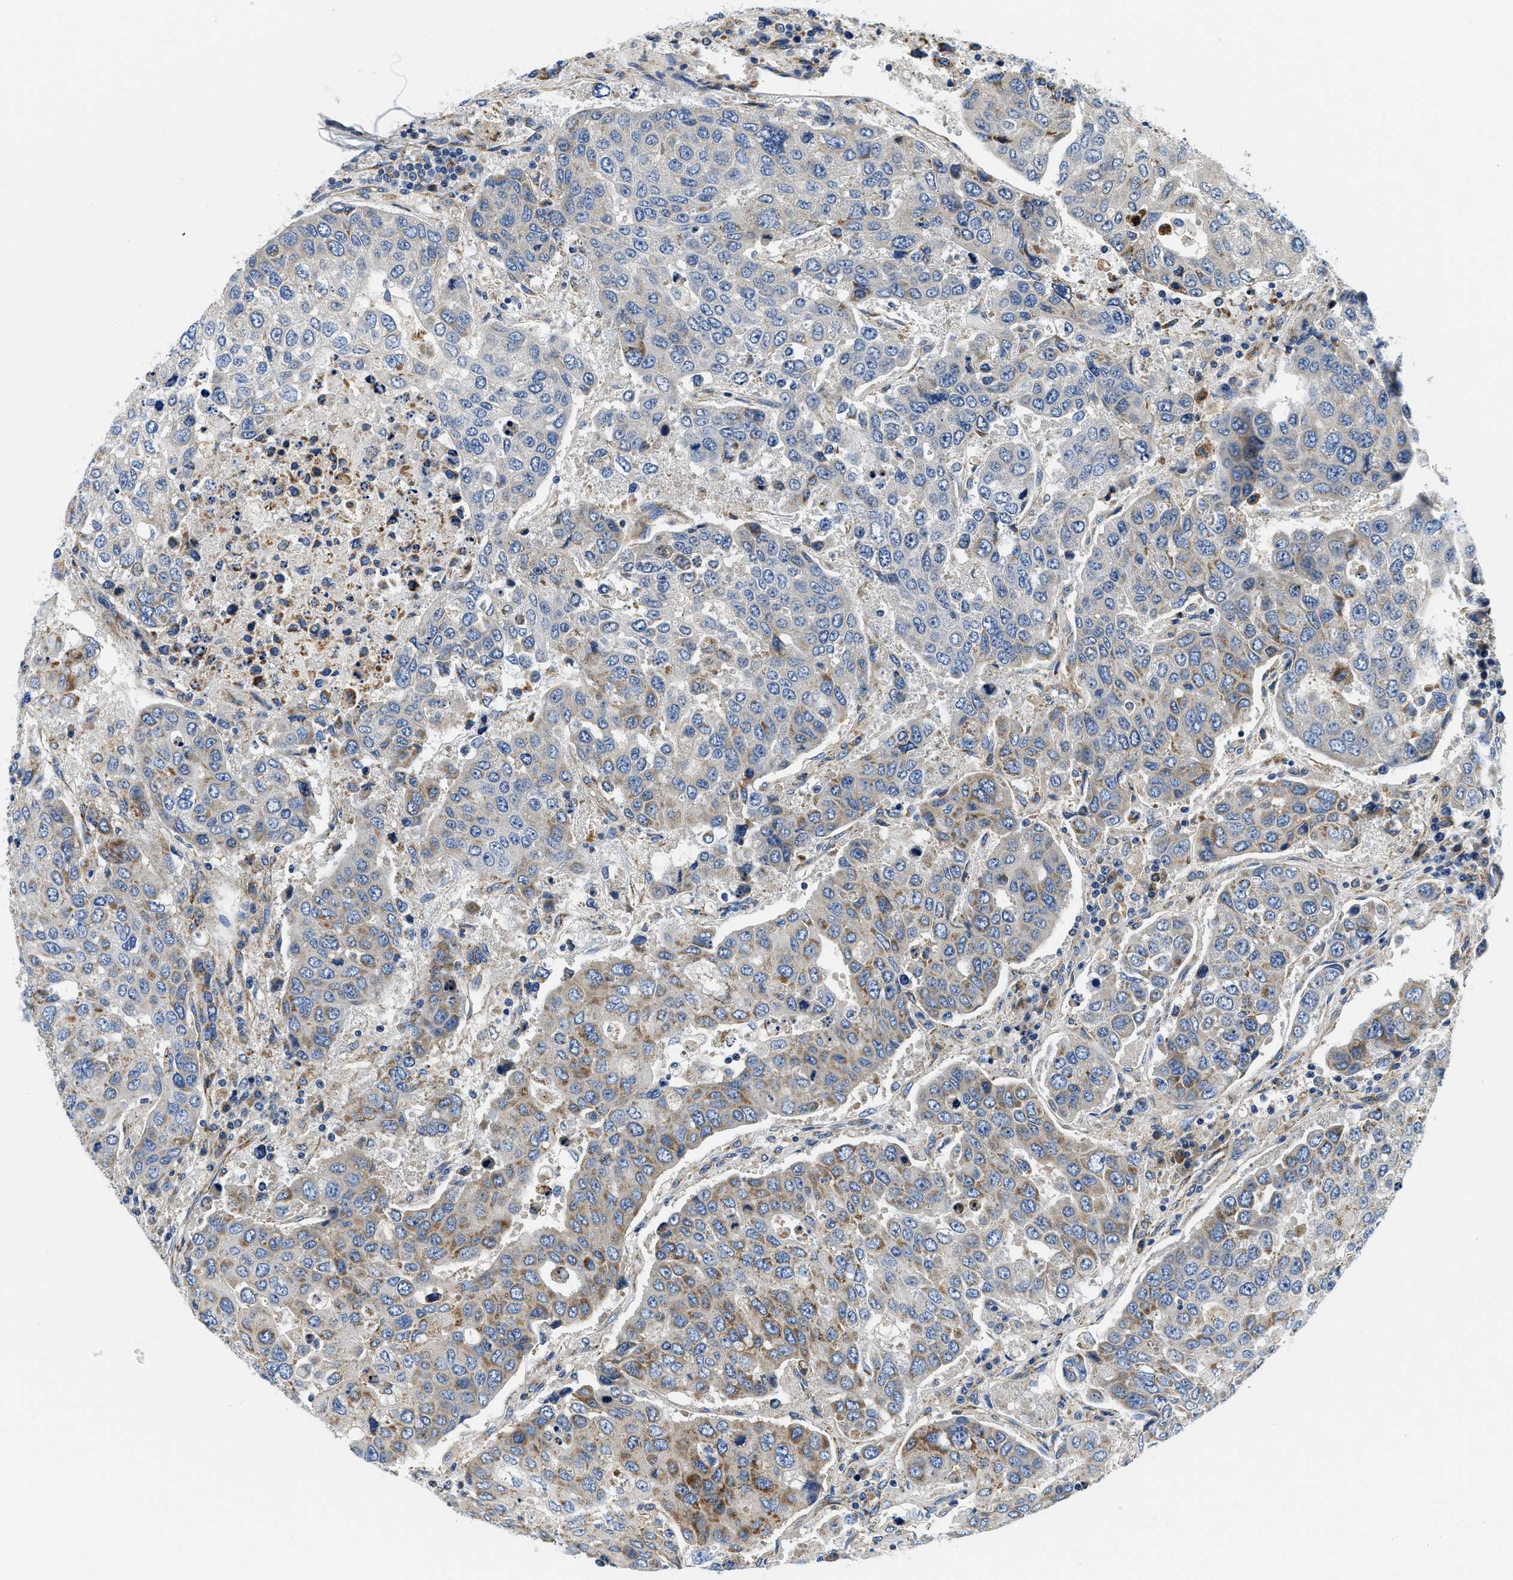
{"staining": {"intensity": "moderate", "quantity": "<25%", "location": "cytoplasmic/membranous"}, "tissue": "urothelial cancer", "cell_type": "Tumor cells", "image_type": "cancer", "snomed": [{"axis": "morphology", "description": "Urothelial carcinoma, High grade"}, {"axis": "topography", "description": "Lymph node"}, {"axis": "topography", "description": "Urinary bladder"}], "caption": "Immunohistochemistry (DAB (3,3'-diaminobenzidine)) staining of human urothelial cancer exhibits moderate cytoplasmic/membranous protein expression in about <25% of tumor cells. The staining is performed using DAB brown chromogen to label protein expression. The nuclei are counter-stained blue using hematoxylin.", "gene": "SAMD4B", "patient": {"sex": "male", "age": 51}}